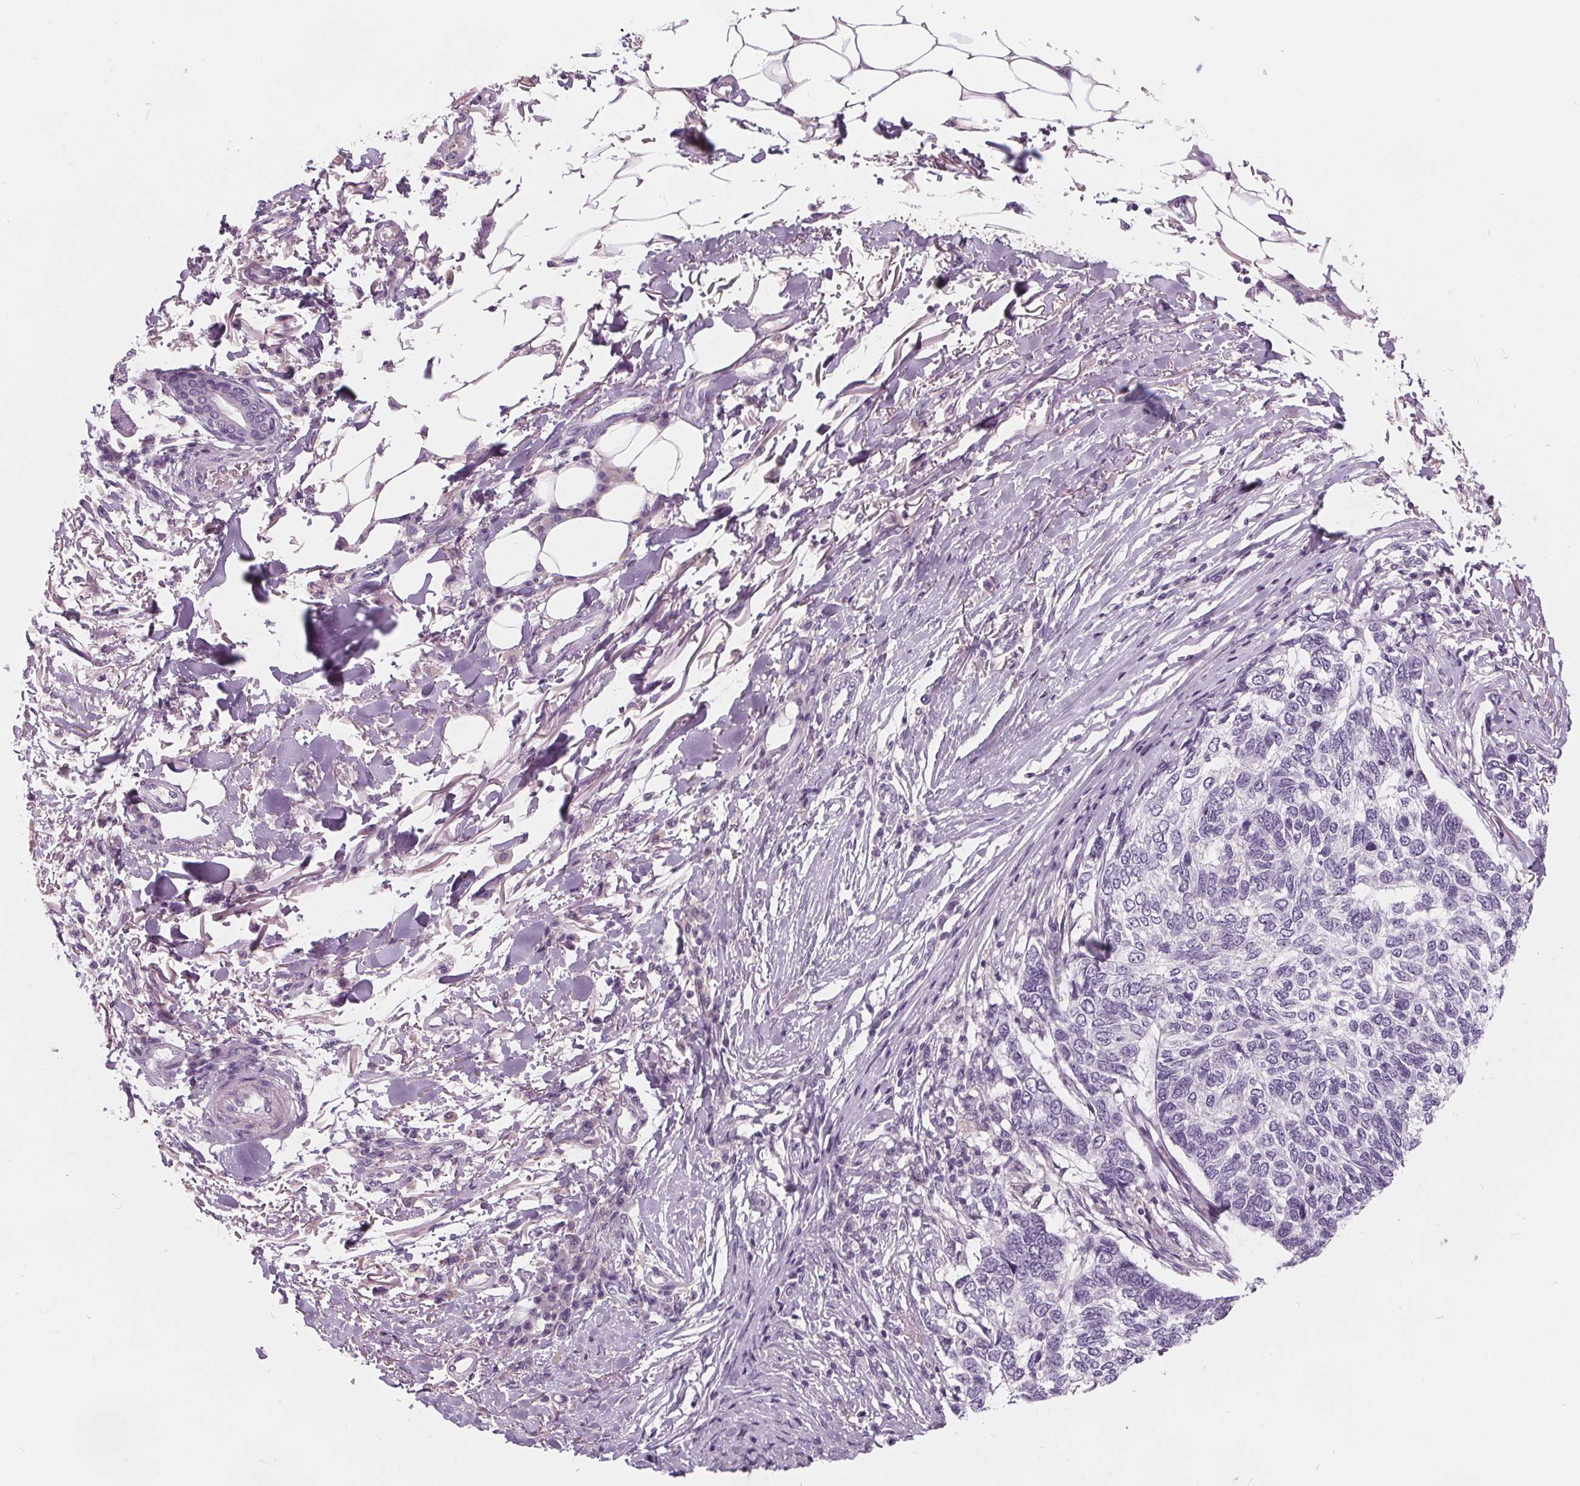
{"staining": {"intensity": "negative", "quantity": "none", "location": "none"}, "tissue": "skin cancer", "cell_type": "Tumor cells", "image_type": "cancer", "snomed": [{"axis": "morphology", "description": "Basal cell carcinoma"}, {"axis": "topography", "description": "Skin"}], "caption": "The immunohistochemistry image has no significant expression in tumor cells of skin cancer (basal cell carcinoma) tissue.", "gene": "HAAO", "patient": {"sex": "female", "age": 65}}